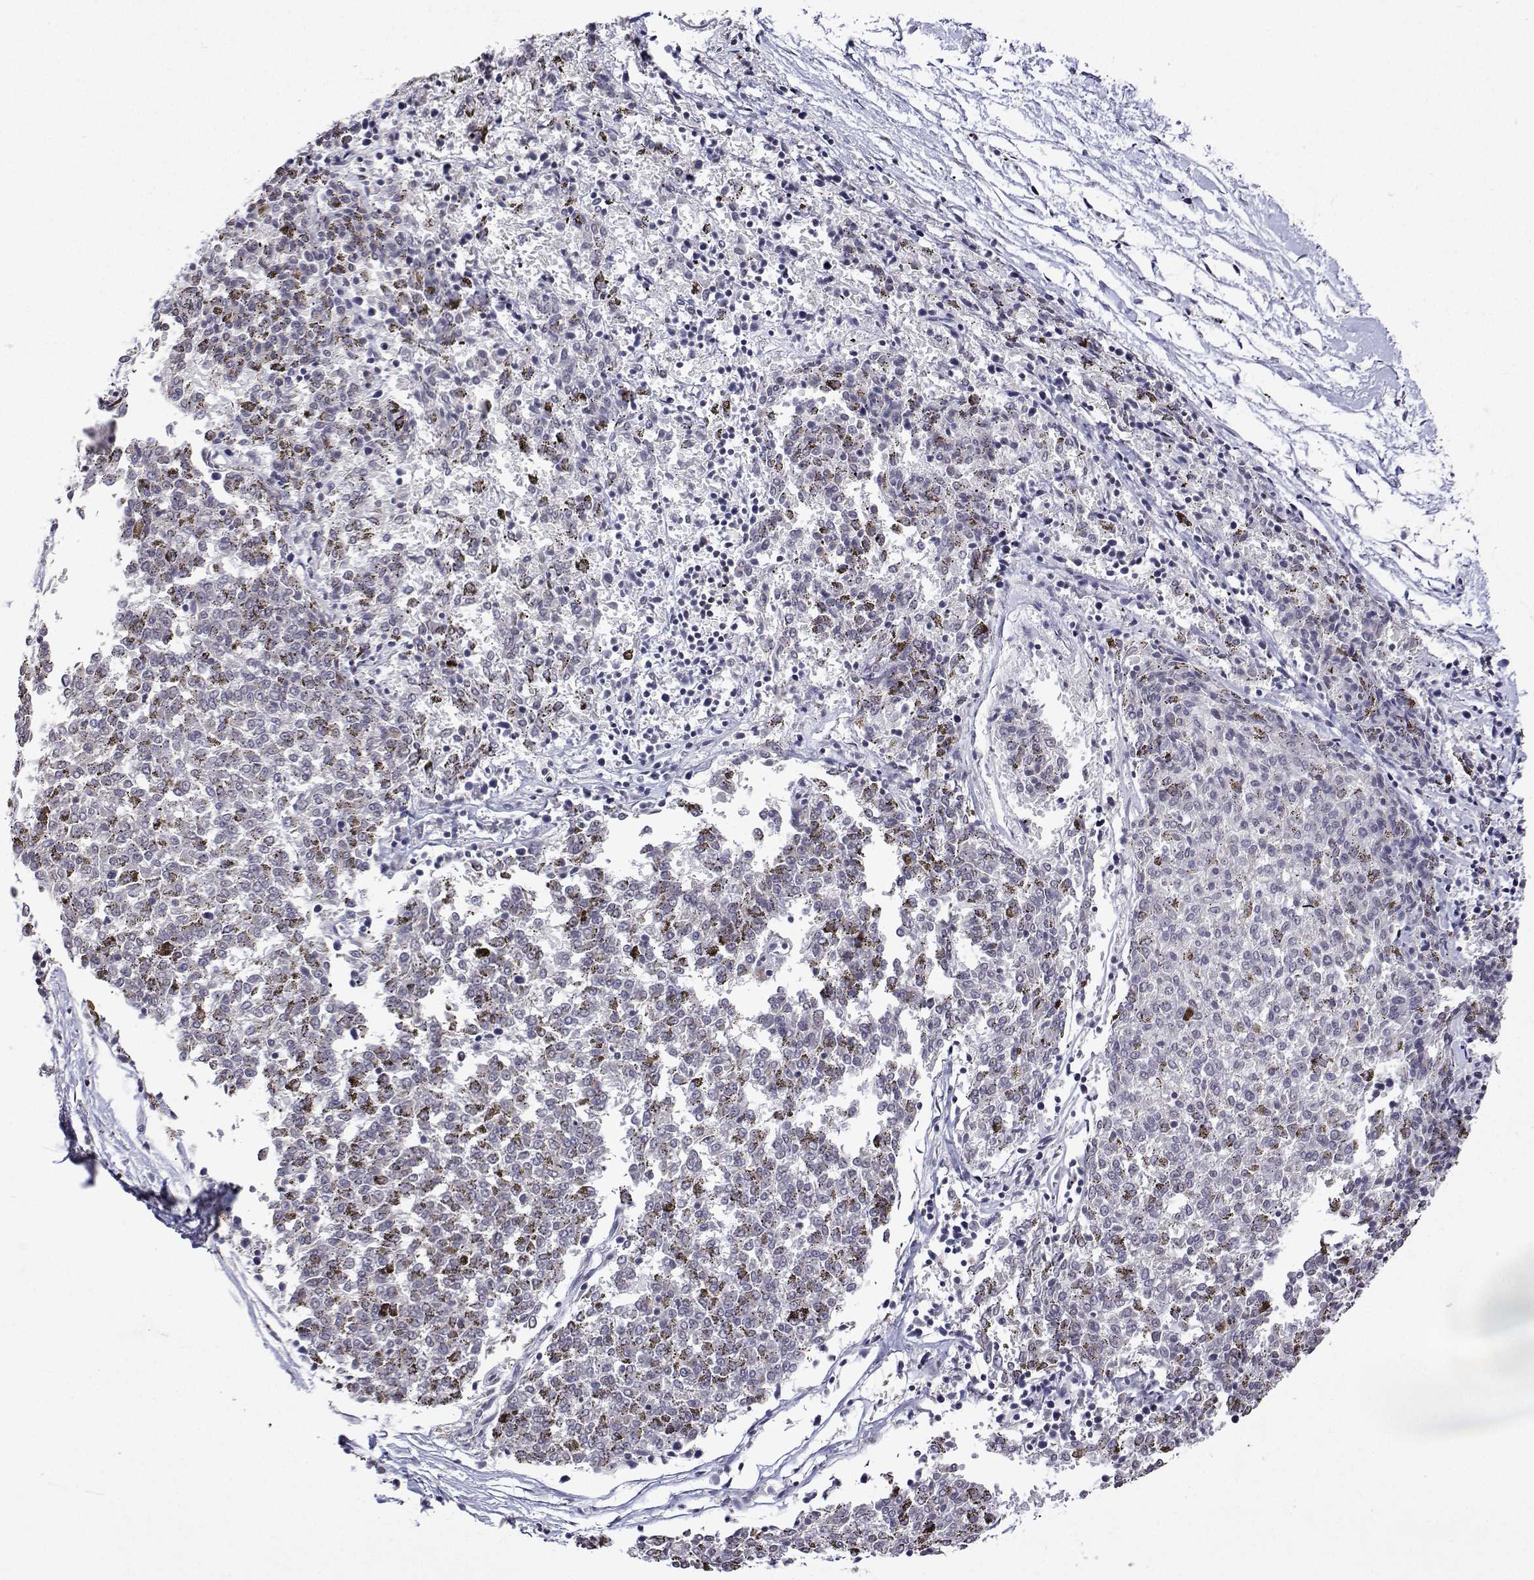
{"staining": {"intensity": "negative", "quantity": "none", "location": "none"}, "tissue": "melanoma", "cell_type": "Tumor cells", "image_type": "cancer", "snomed": [{"axis": "morphology", "description": "Malignant melanoma, NOS"}, {"axis": "topography", "description": "Skin"}], "caption": "Tumor cells are negative for brown protein staining in malignant melanoma.", "gene": "XPC", "patient": {"sex": "female", "age": 72}}